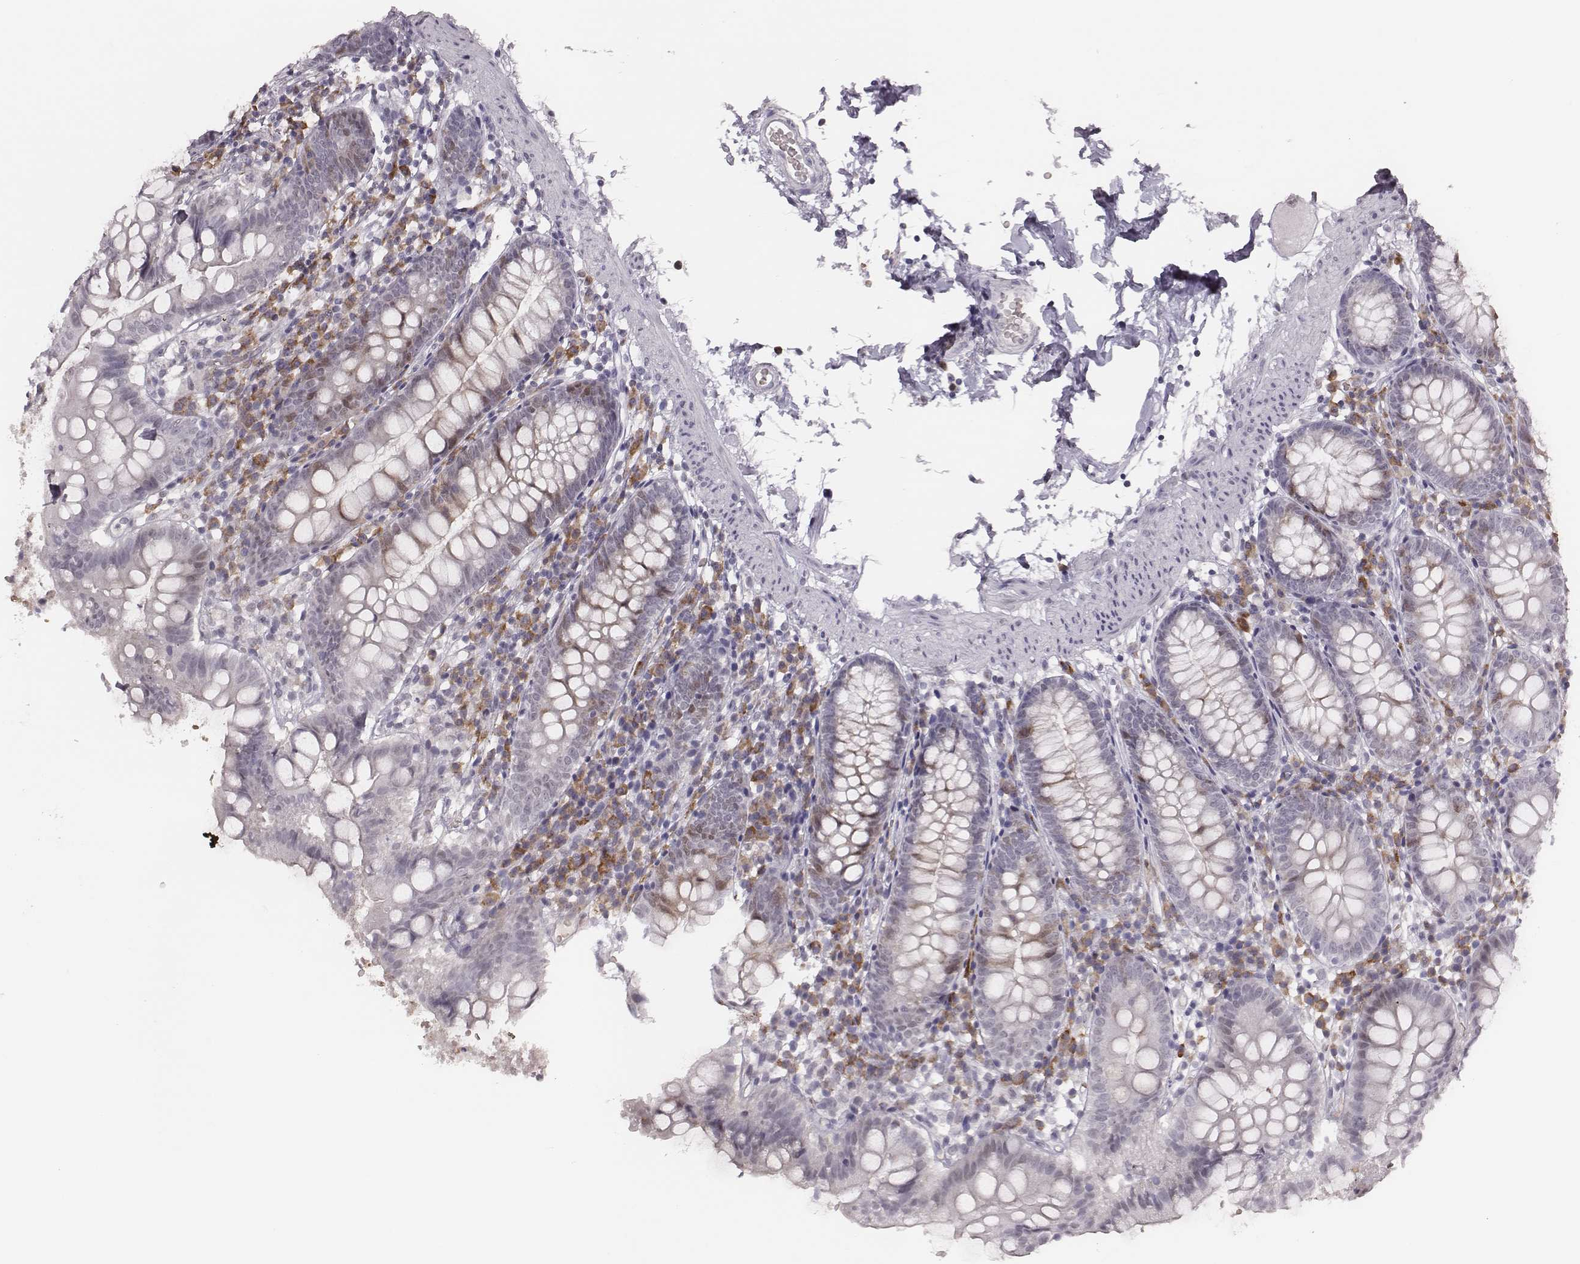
{"staining": {"intensity": "moderate", "quantity": "<25%", "location": "cytoplasmic/membranous,nuclear"}, "tissue": "small intestine", "cell_type": "Glandular cells", "image_type": "normal", "snomed": [{"axis": "morphology", "description": "Normal tissue, NOS"}, {"axis": "topography", "description": "Small intestine"}], "caption": "Immunohistochemistry (DAB (3,3'-diaminobenzidine)) staining of unremarkable human small intestine displays moderate cytoplasmic/membranous,nuclear protein staining in about <25% of glandular cells. Nuclei are stained in blue.", "gene": "PBK", "patient": {"sex": "female", "age": 90}}